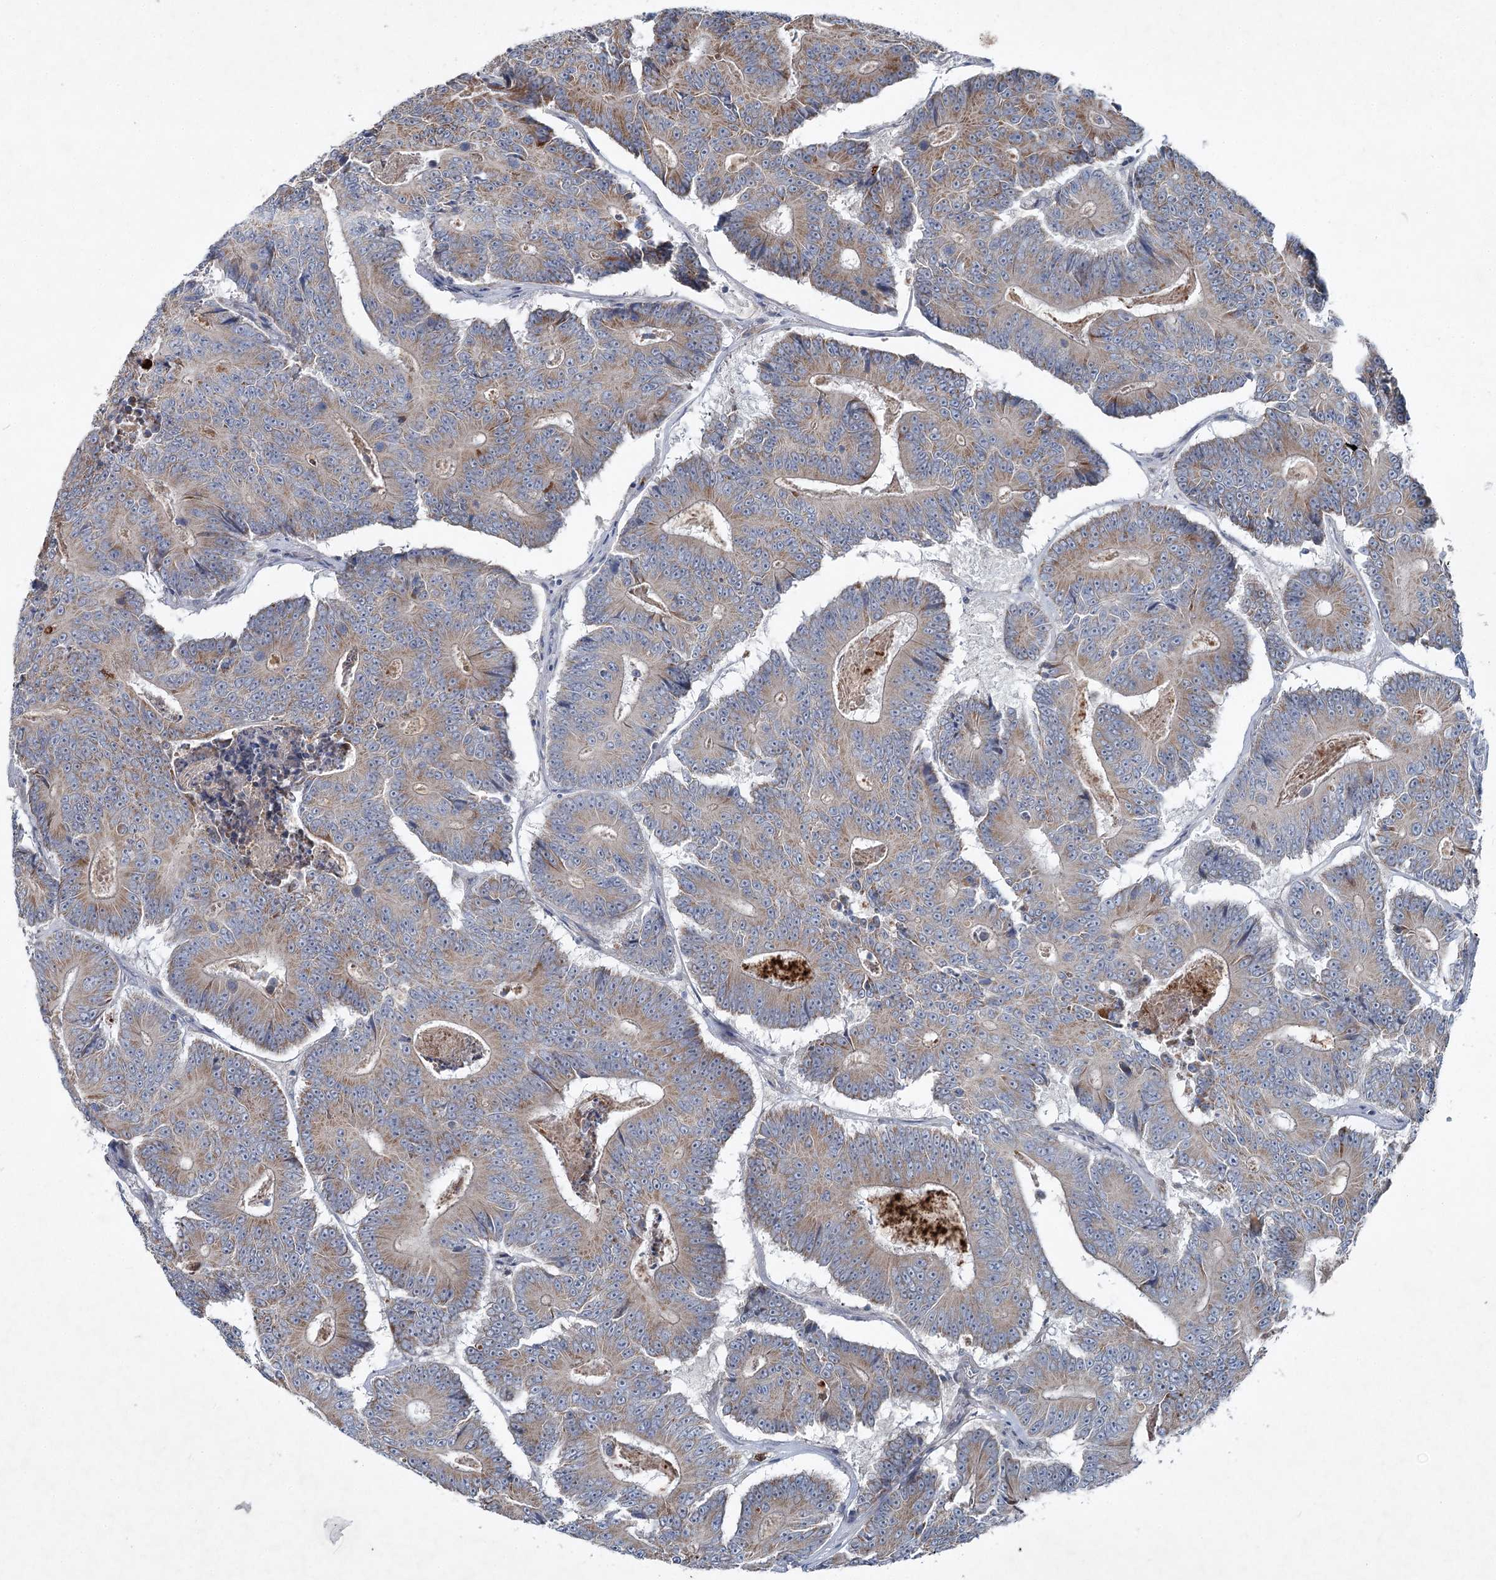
{"staining": {"intensity": "weak", "quantity": "25%-75%", "location": "cytoplasmic/membranous"}, "tissue": "colorectal cancer", "cell_type": "Tumor cells", "image_type": "cancer", "snomed": [{"axis": "morphology", "description": "Adenocarcinoma, NOS"}, {"axis": "topography", "description": "Colon"}], "caption": "About 25%-75% of tumor cells in human colorectal adenocarcinoma demonstrate weak cytoplasmic/membranous protein expression as visualized by brown immunohistochemical staining.", "gene": "PLA2G12A", "patient": {"sex": "male", "age": 83}}